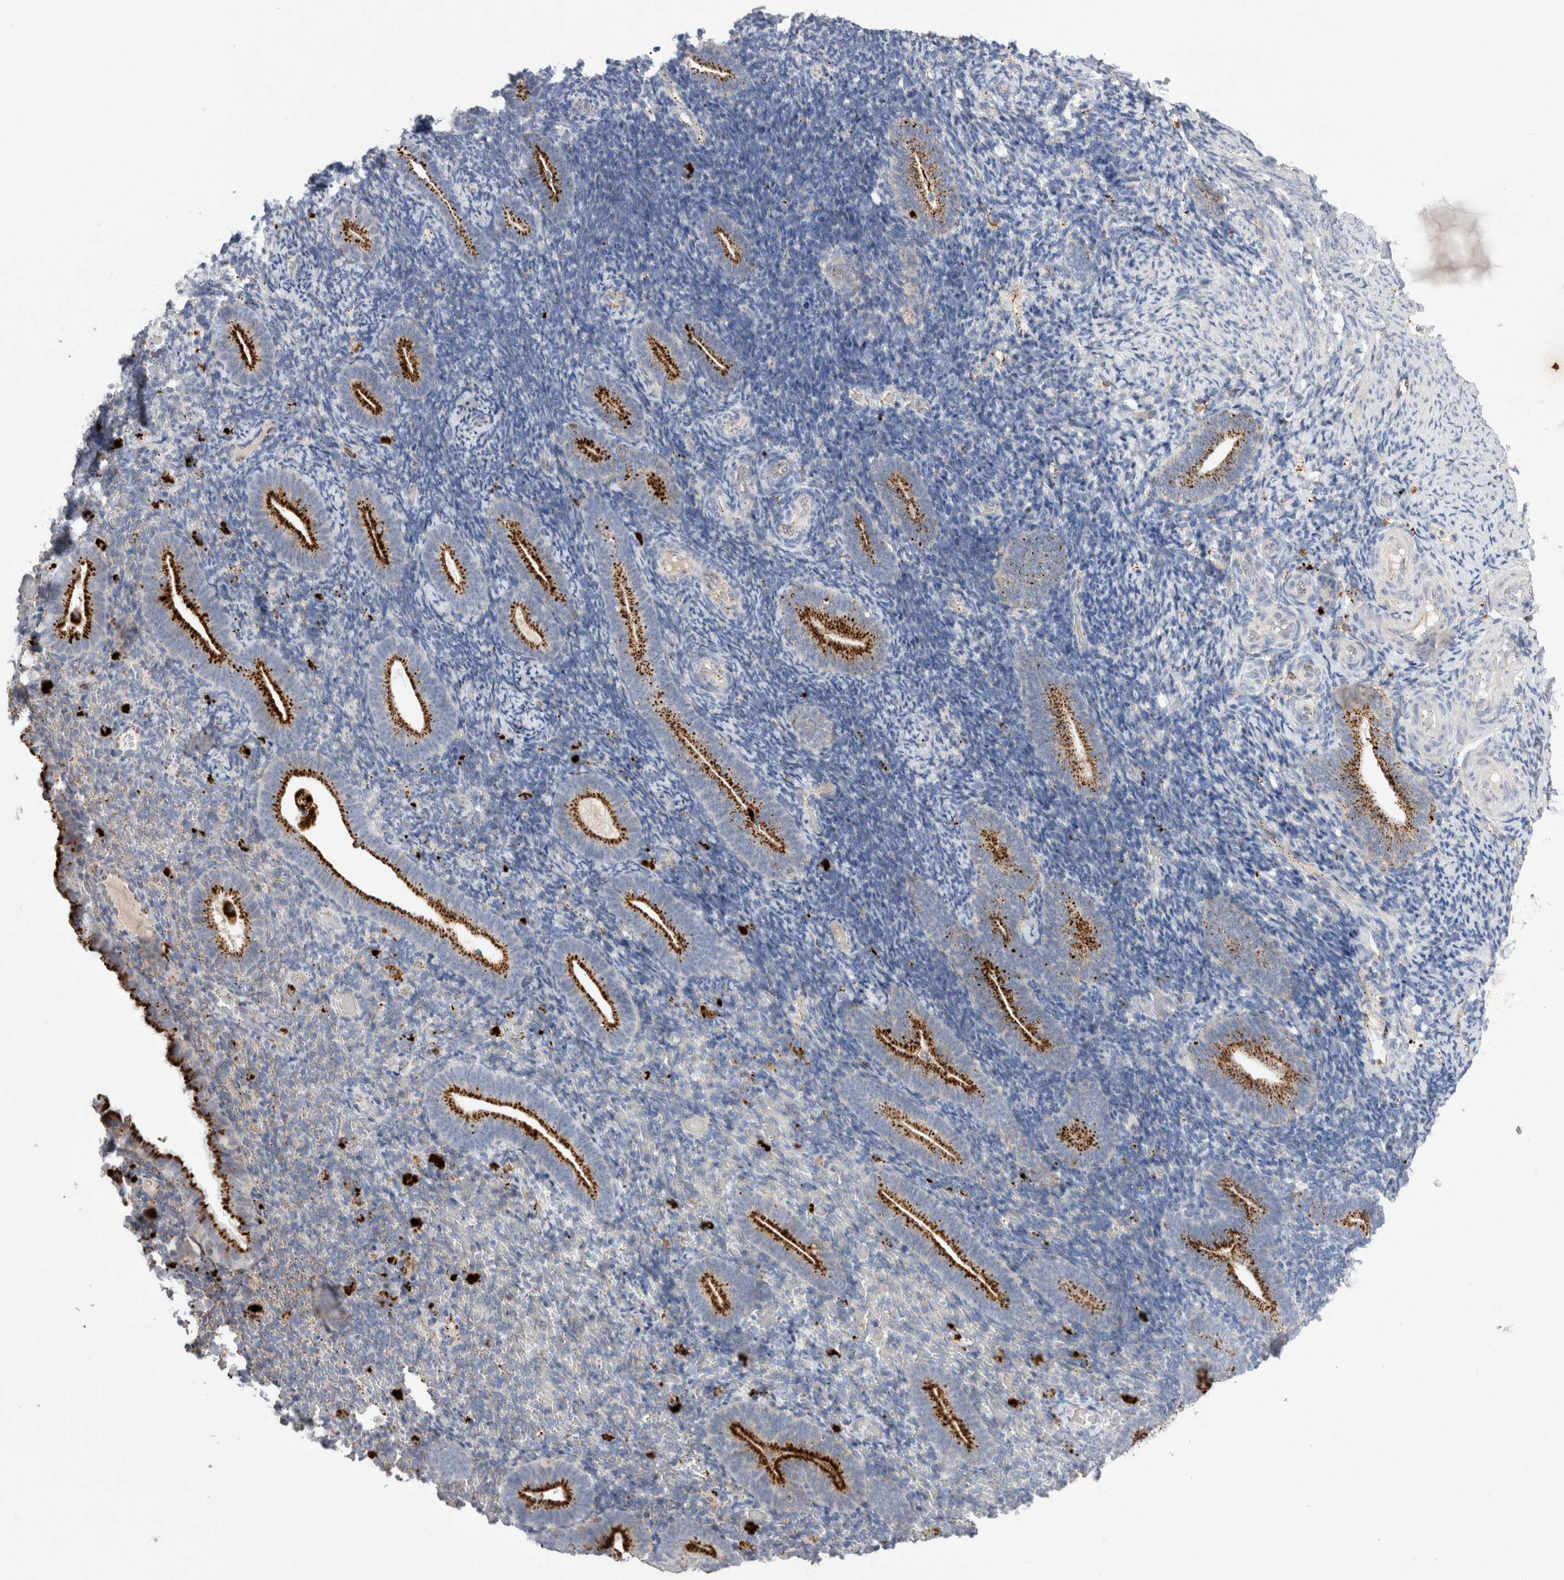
{"staining": {"intensity": "moderate", "quantity": "25%-75%", "location": "cytoplasmic/membranous"}, "tissue": "endometrium", "cell_type": "Cells in endometrial stroma", "image_type": "normal", "snomed": [{"axis": "morphology", "description": "Normal tissue, NOS"}, {"axis": "topography", "description": "Endometrium"}], "caption": "This is an image of immunohistochemistry (IHC) staining of benign endometrium, which shows moderate expression in the cytoplasmic/membranous of cells in endometrial stroma.", "gene": "CTSA", "patient": {"sex": "female", "age": 51}}